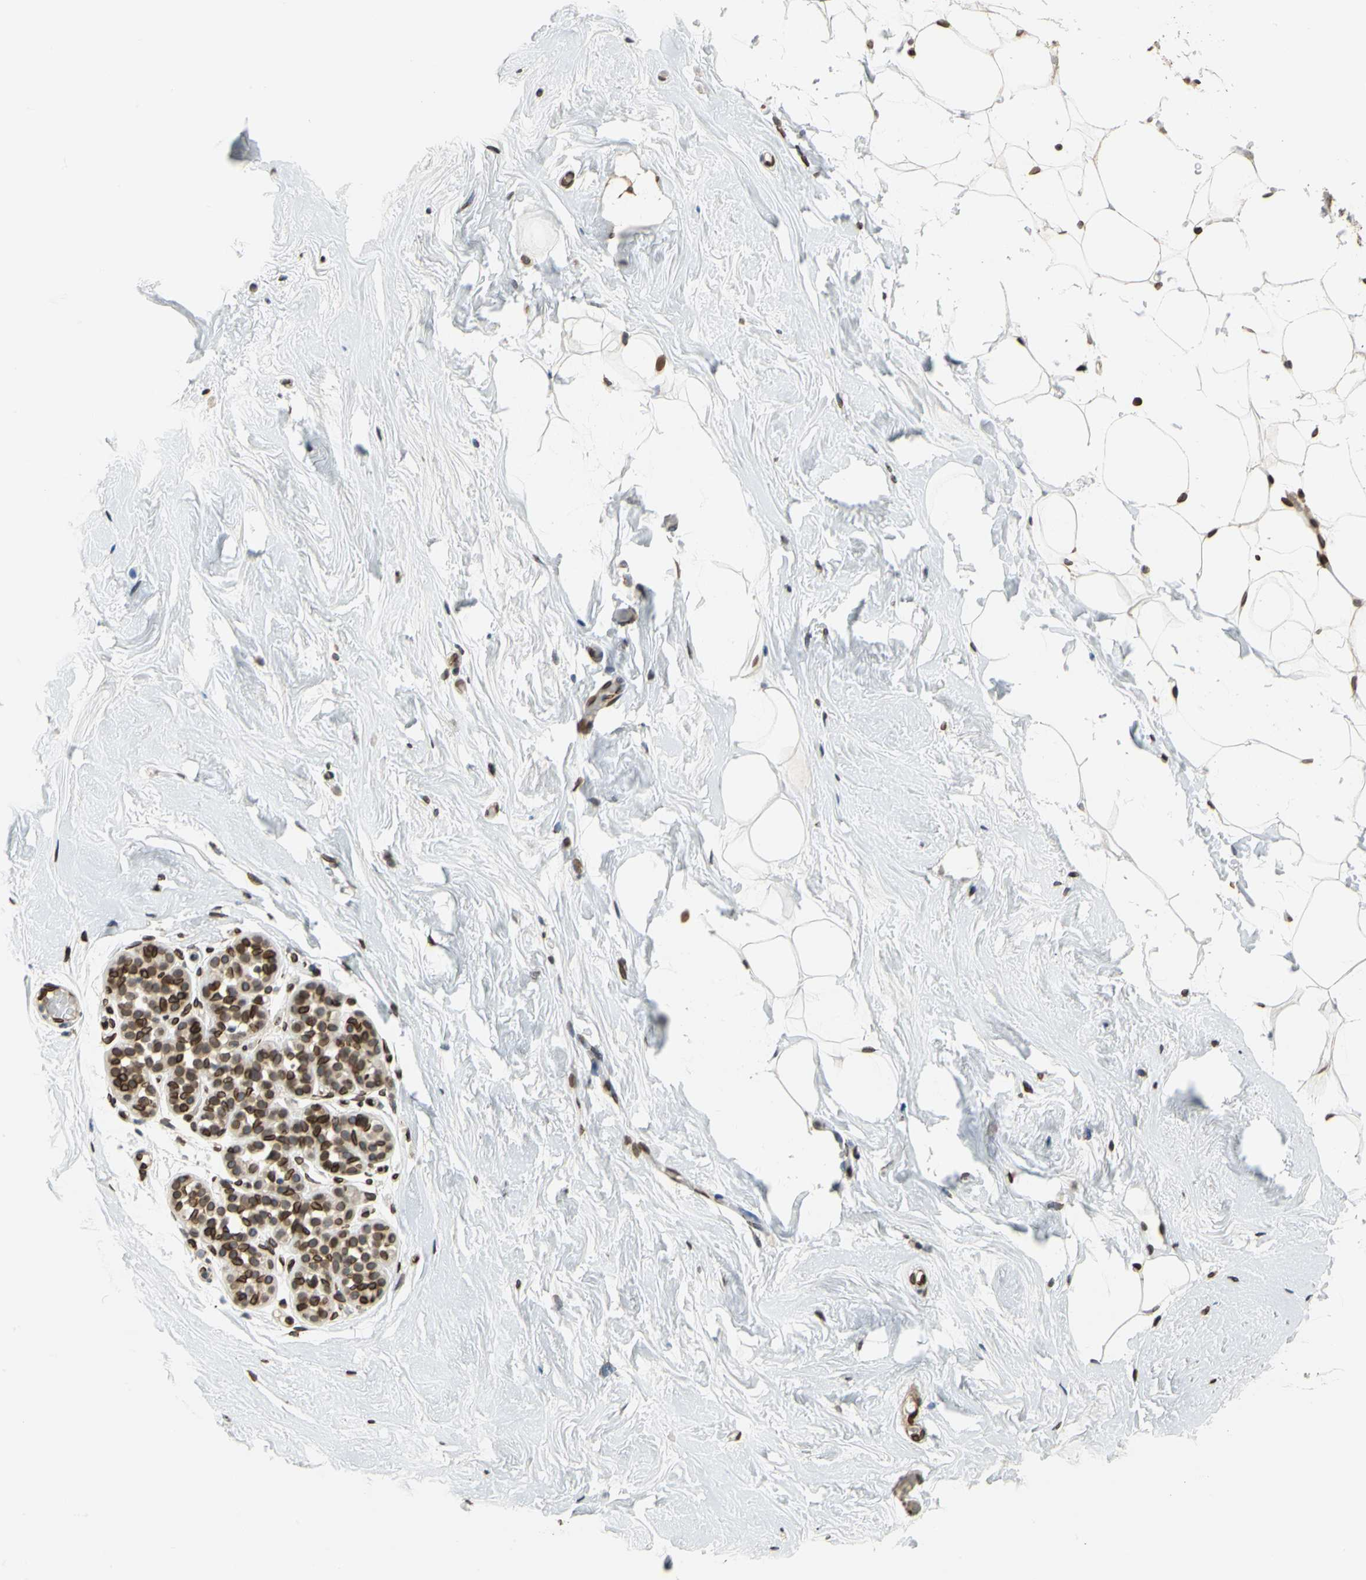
{"staining": {"intensity": "strong", "quantity": ">75%", "location": "cytoplasmic/membranous,nuclear"}, "tissue": "breast", "cell_type": "Adipocytes", "image_type": "normal", "snomed": [{"axis": "morphology", "description": "Normal tissue, NOS"}, {"axis": "topography", "description": "Breast"}], "caption": "This is a histology image of immunohistochemistry (IHC) staining of normal breast, which shows strong staining in the cytoplasmic/membranous,nuclear of adipocytes.", "gene": "SUN1", "patient": {"sex": "female", "age": 75}}